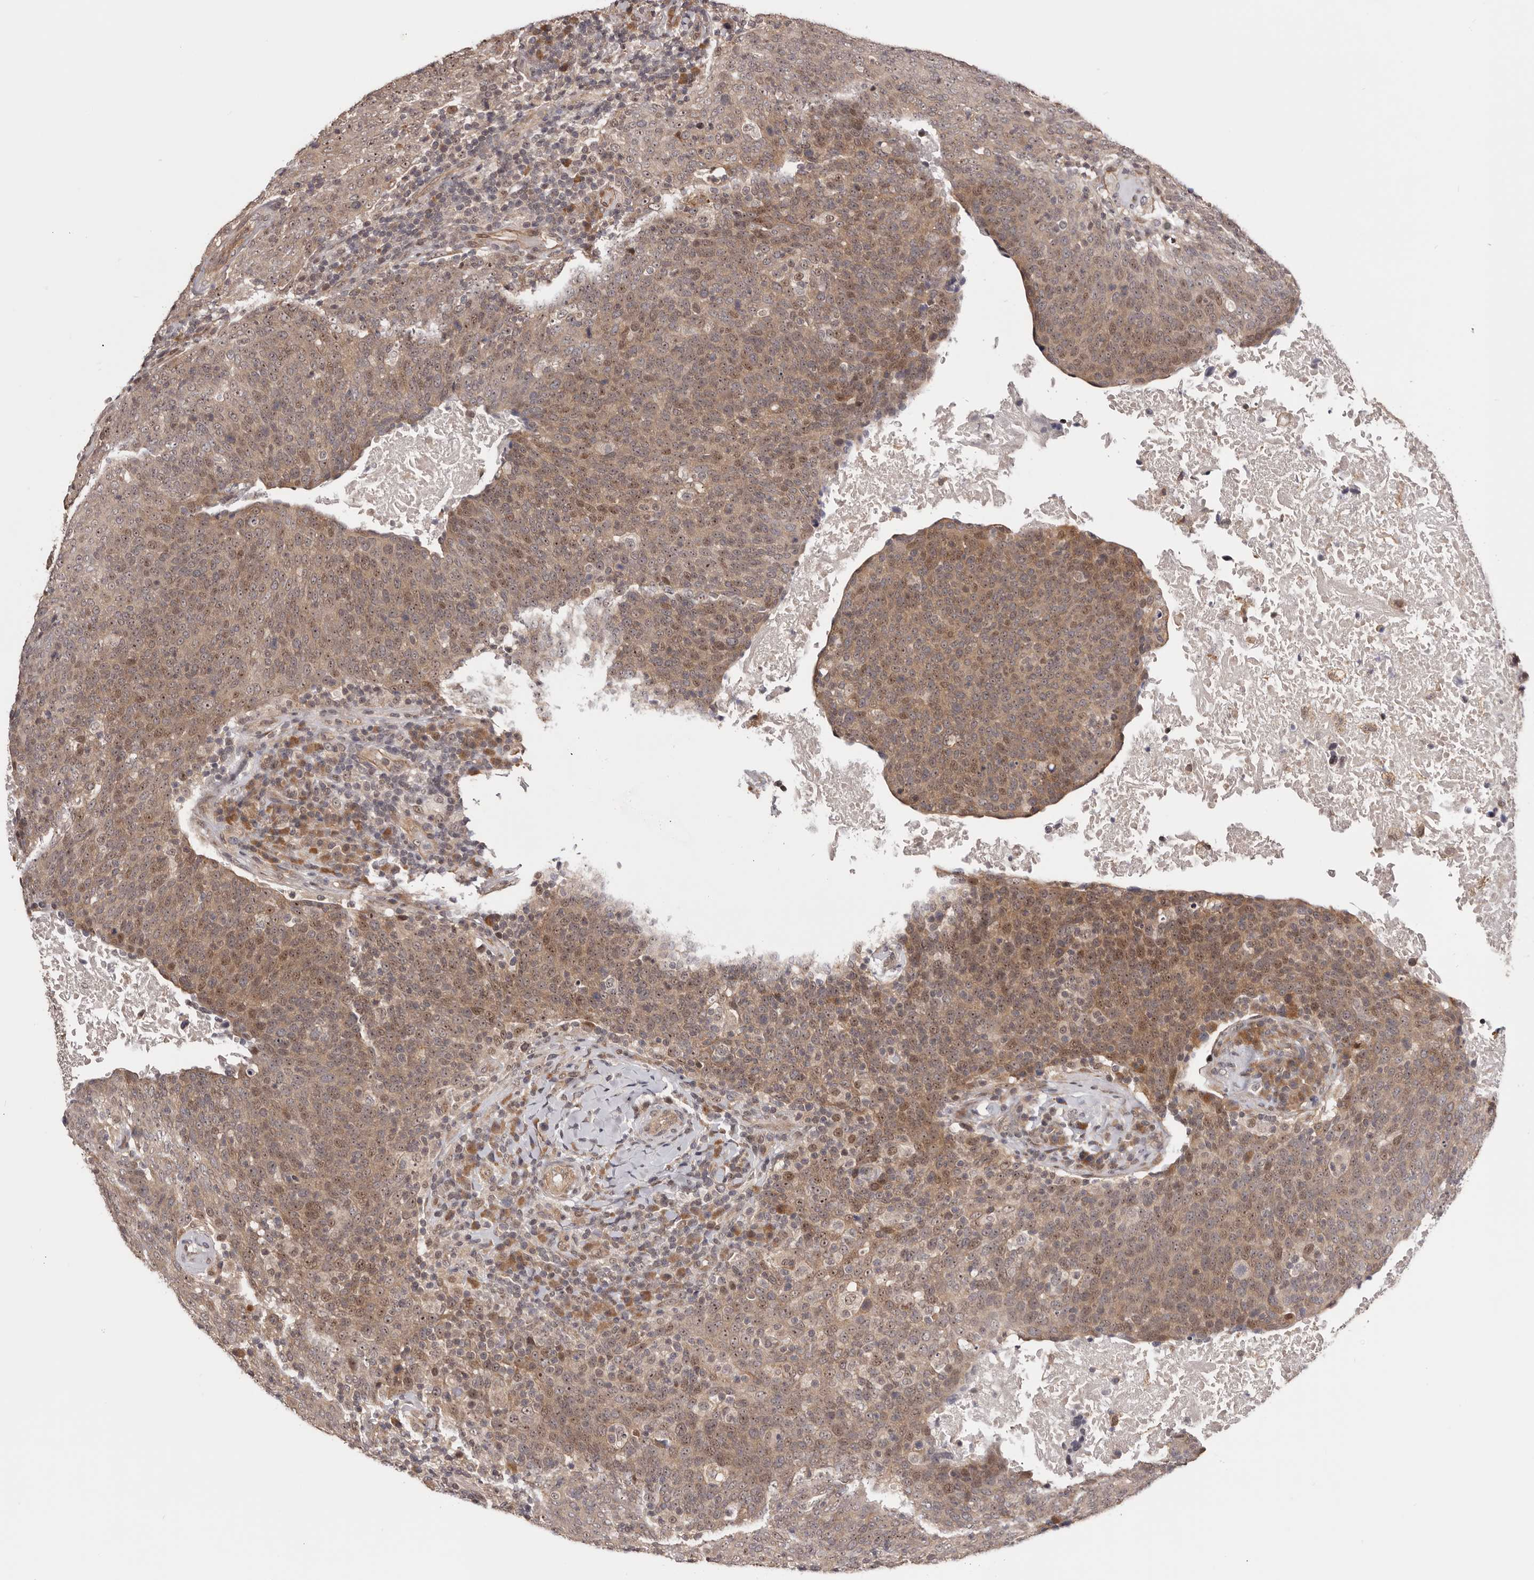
{"staining": {"intensity": "moderate", "quantity": ">75%", "location": "cytoplasmic/membranous,nuclear"}, "tissue": "head and neck cancer", "cell_type": "Tumor cells", "image_type": "cancer", "snomed": [{"axis": "morphology", "description": "Squamous cell carcinoma, NOS"}, {"axis": "morphology", "description": "Squamous cell carcinoma, metastatic, NOS"}, {"axis": "topography", "description": "Lymph node"}, {"axis": "topography", "description": "Head-Neck"}], "caption": "Squamous cell carcinoma (head and neck) stained with immunohistochemistry displays moderate cytoplasmic/membranous and nuclear expression in about >75% of tumor cells.", "gene": "NOL12", "patient": {"sex": "male", "age": 62}}